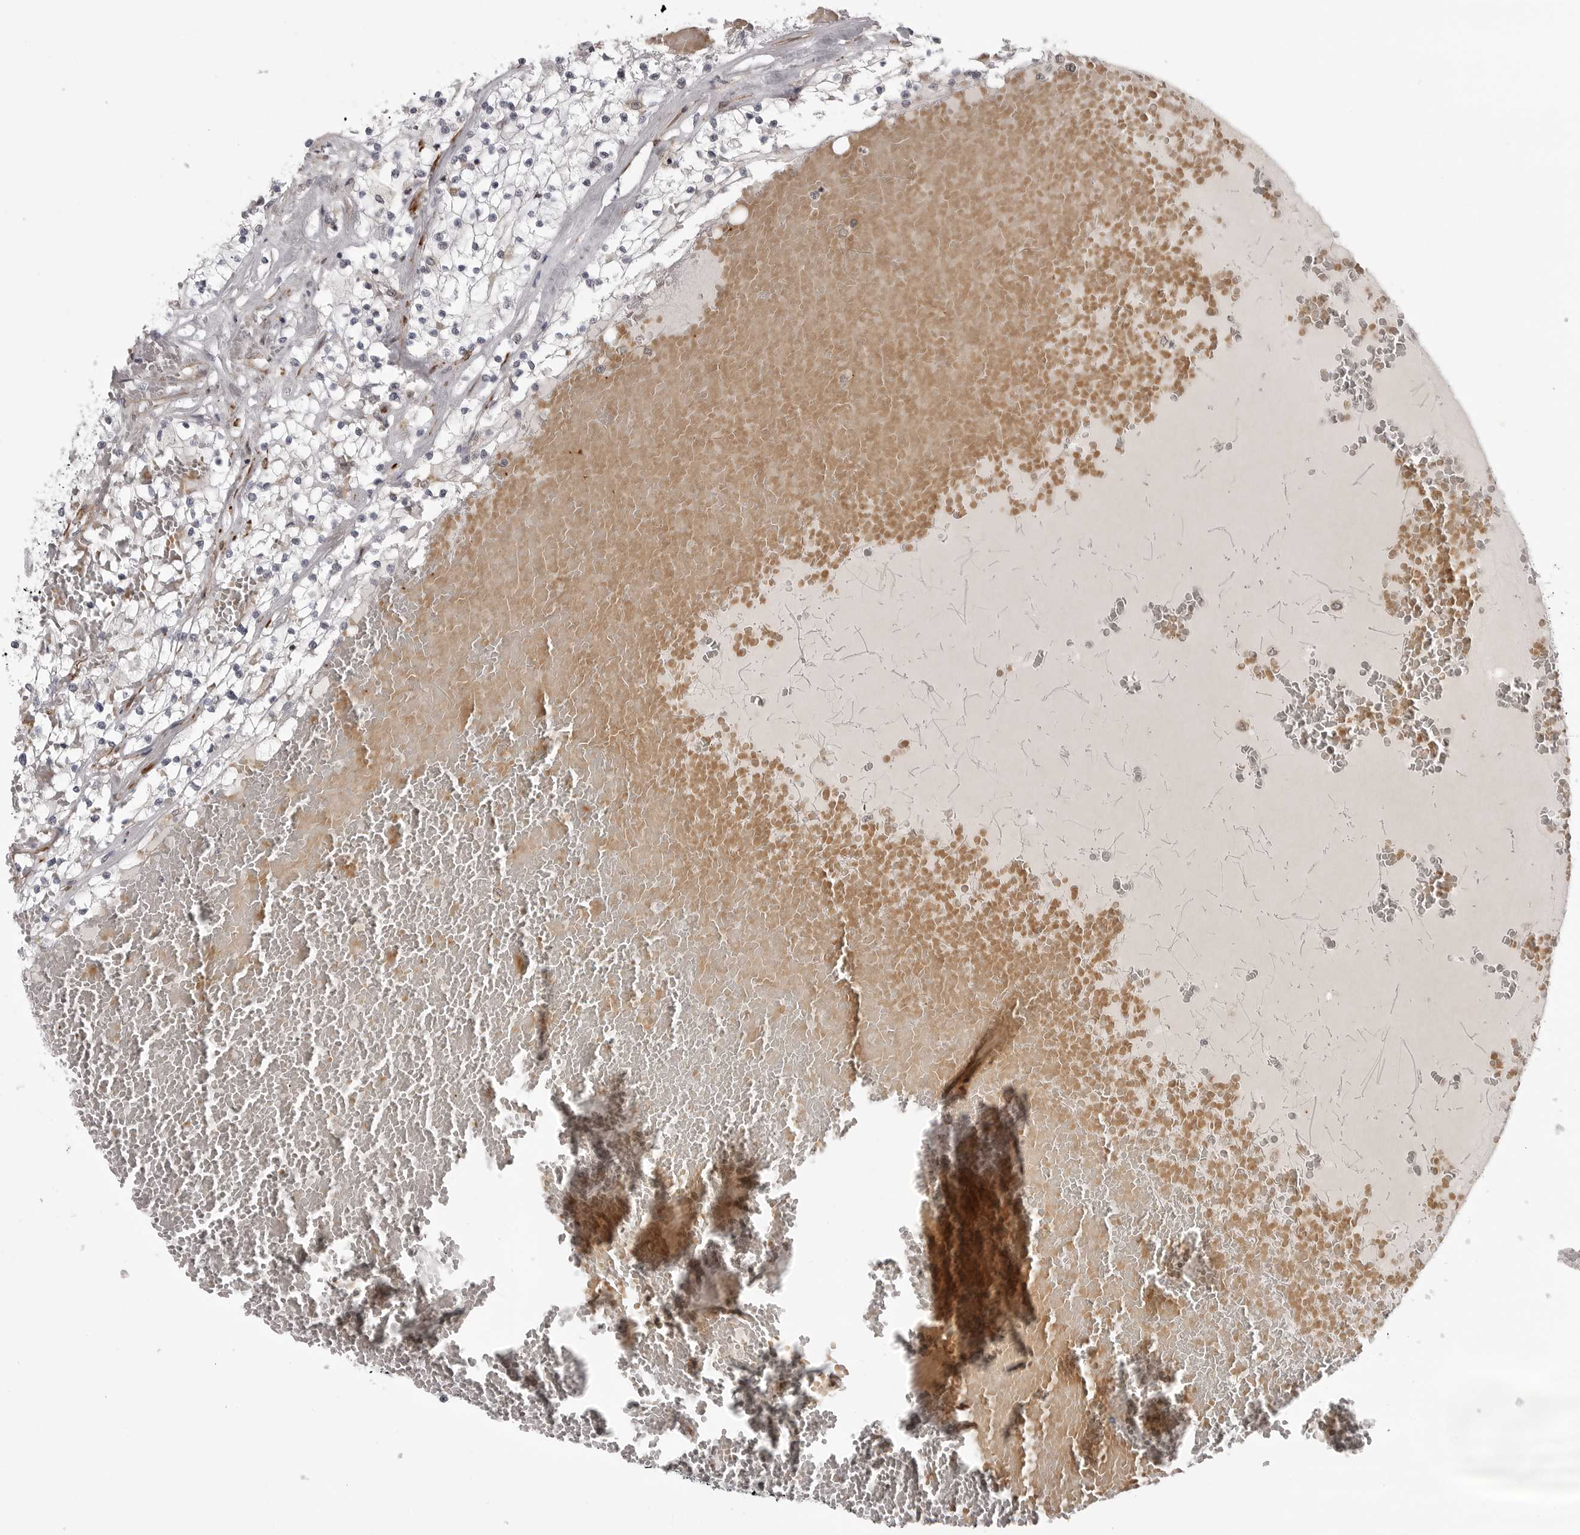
{"staining": {"intensity": "negative", "quantity": "none", "location": "none"}, "tissue": "renal cancer", "cell_type": "Tumor cells", "image_type": "cancer", "snomed": [{"axis": "morphology", "description": "Normal tissue, NOS"}, {"axis": "morphology", "description": "Adenocarcinoma, NOS"}, {"axis": "topography", "description": "Kidney"}], "caption": "The histopathology image demonstrates no staining of tumor cells in renal cancer (adenocarcinoma).", "gene": "TUT4", "patient": {"sex": "male", "age": 68}}